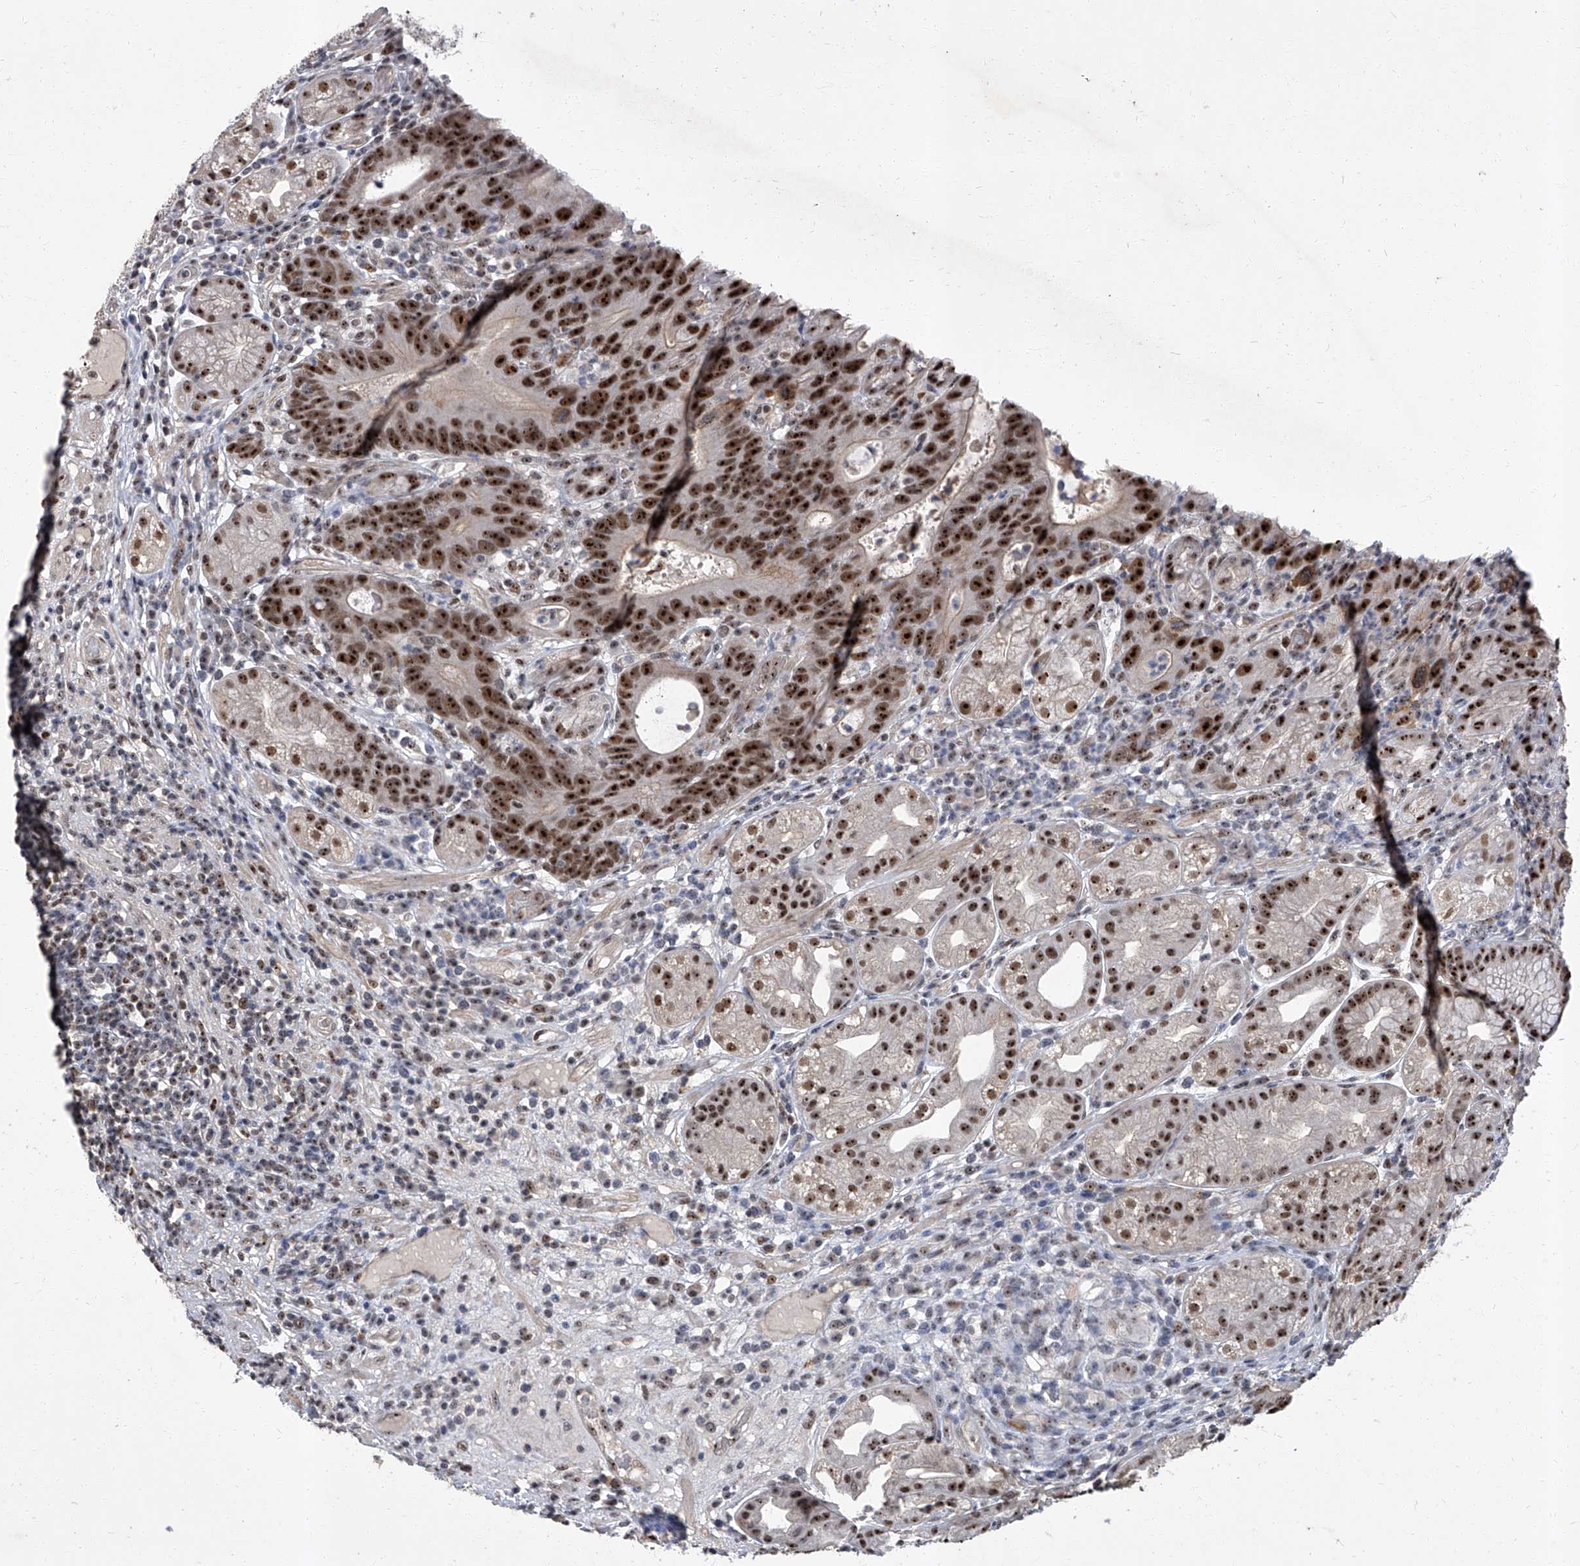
{"staining": {"intensity": "strong", "quantity": "25%-75%", "location": "nuclear"}, "tissue": "stomach", "cell_type": "Glandular cells", "image_type": "normal", "snomed": [{"axis": "morphology", "description": "Normal tissue, NOS"}, {"axis": "topography", "description": "Stomach"}], "caption": "The micrograph exhibits immunohistochemical staining of normal stomach. There is strong nuclear expression is identified in approximately 25%-75% of glandular cells. (DAB (3,3'-diaminobenzidine) IHC with brightfield microscopy, high magnification).", "gene": "CMTR1", "patient": {"sex": "male", "age": 57}}